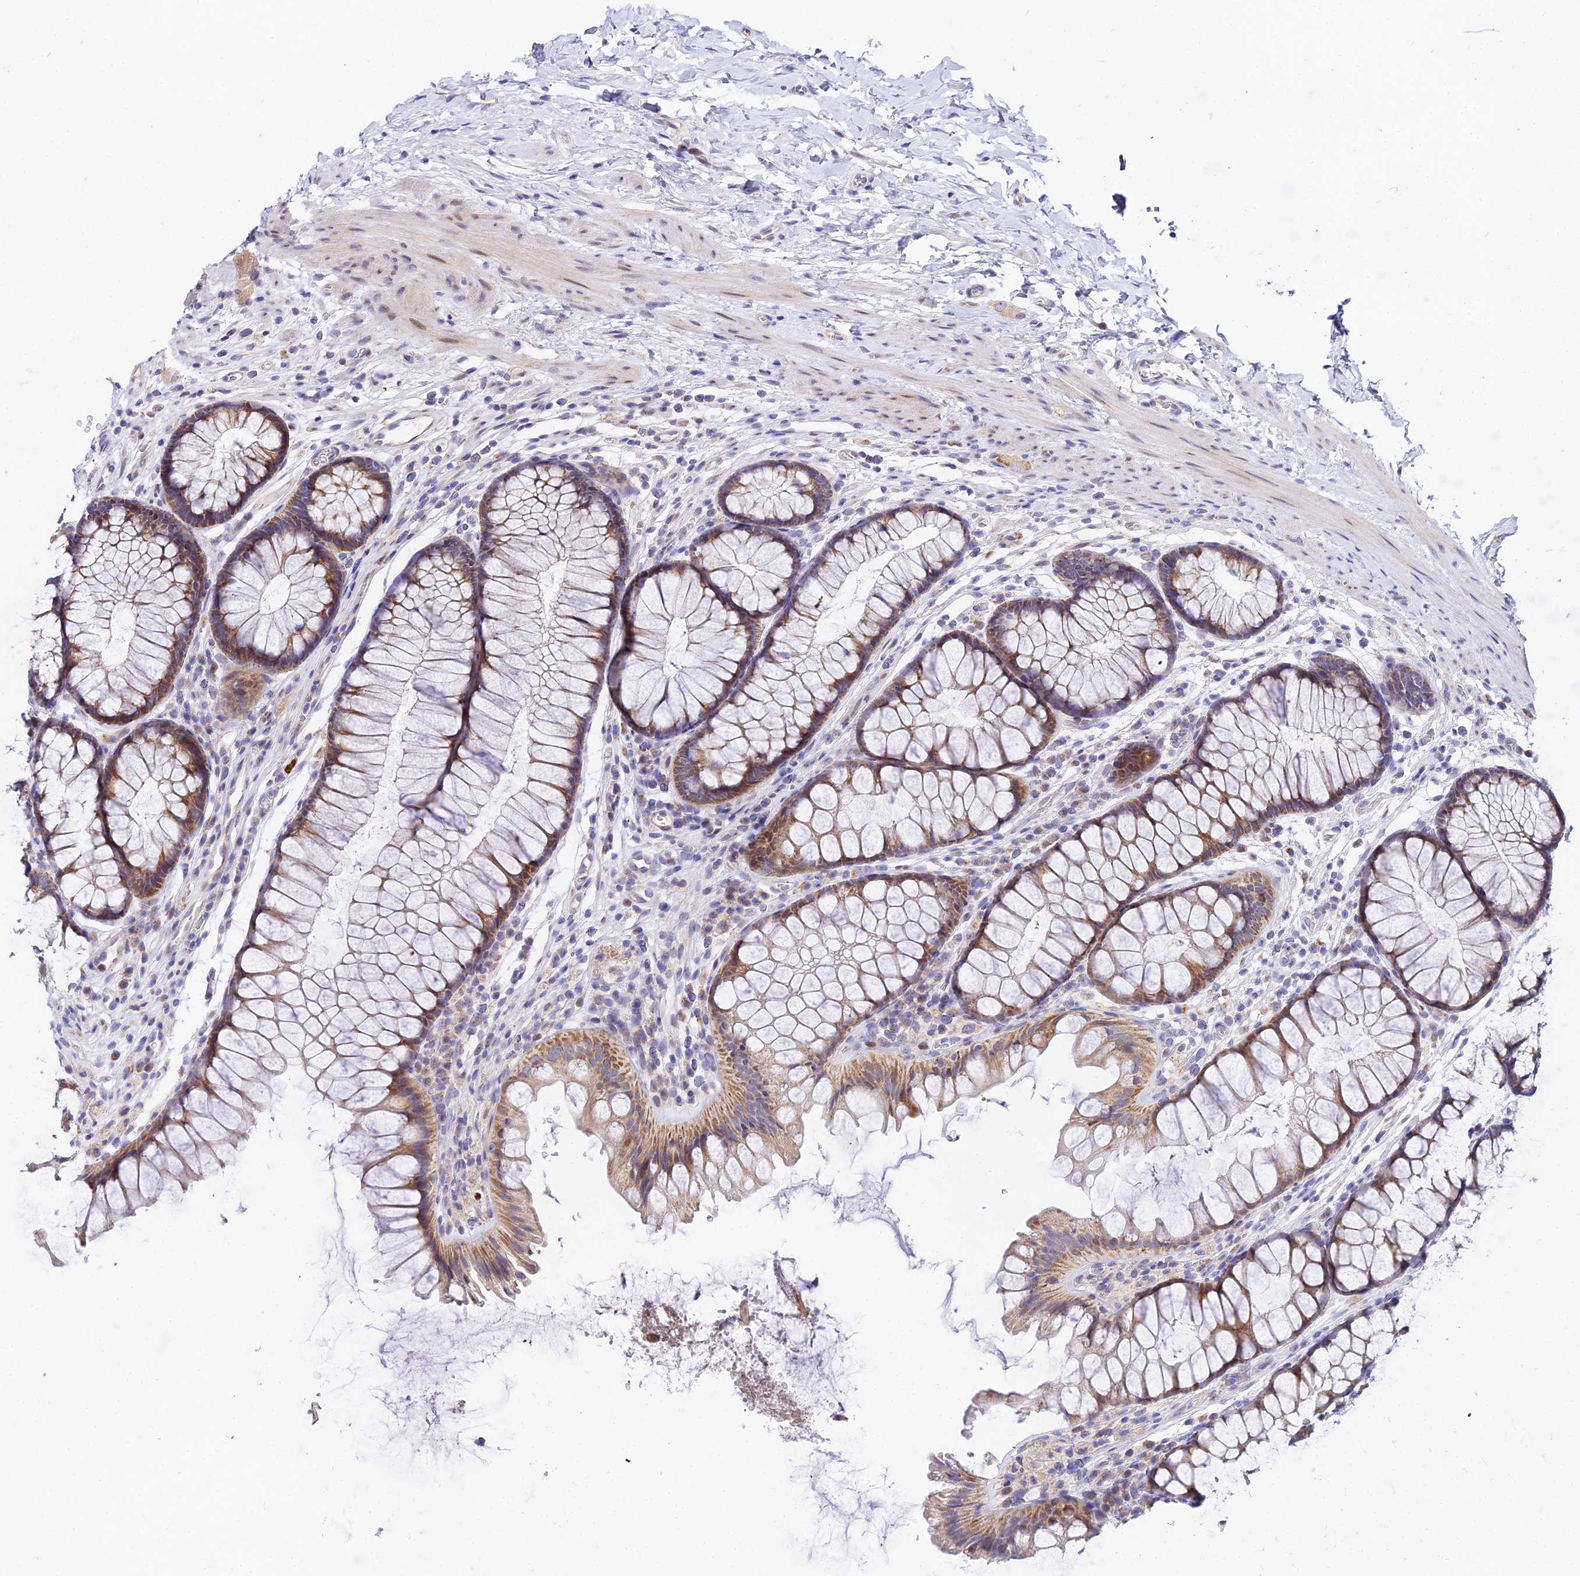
{"staining": {"intensity": "weak", "quantity": ">75%", "location": "cytoplasmic/membranous"}, "tissue": "colon", "cell_type": "Endothelial cells", "image_type": "normal", "snomed": [{"axis": "morphology", "description": "Normal tissue, NOS"}, {"axis": "topography", "description": "Colon"}], "caption": "High-power microscopy captured an immunohistochemistry micrograph of unremarkable colon, revealing weak cytoplasmic/membranous staining in approximately >75% of endothelial cells.", "gene": "ATP5PB", "patient": {"sex": "female", "age": 62}}